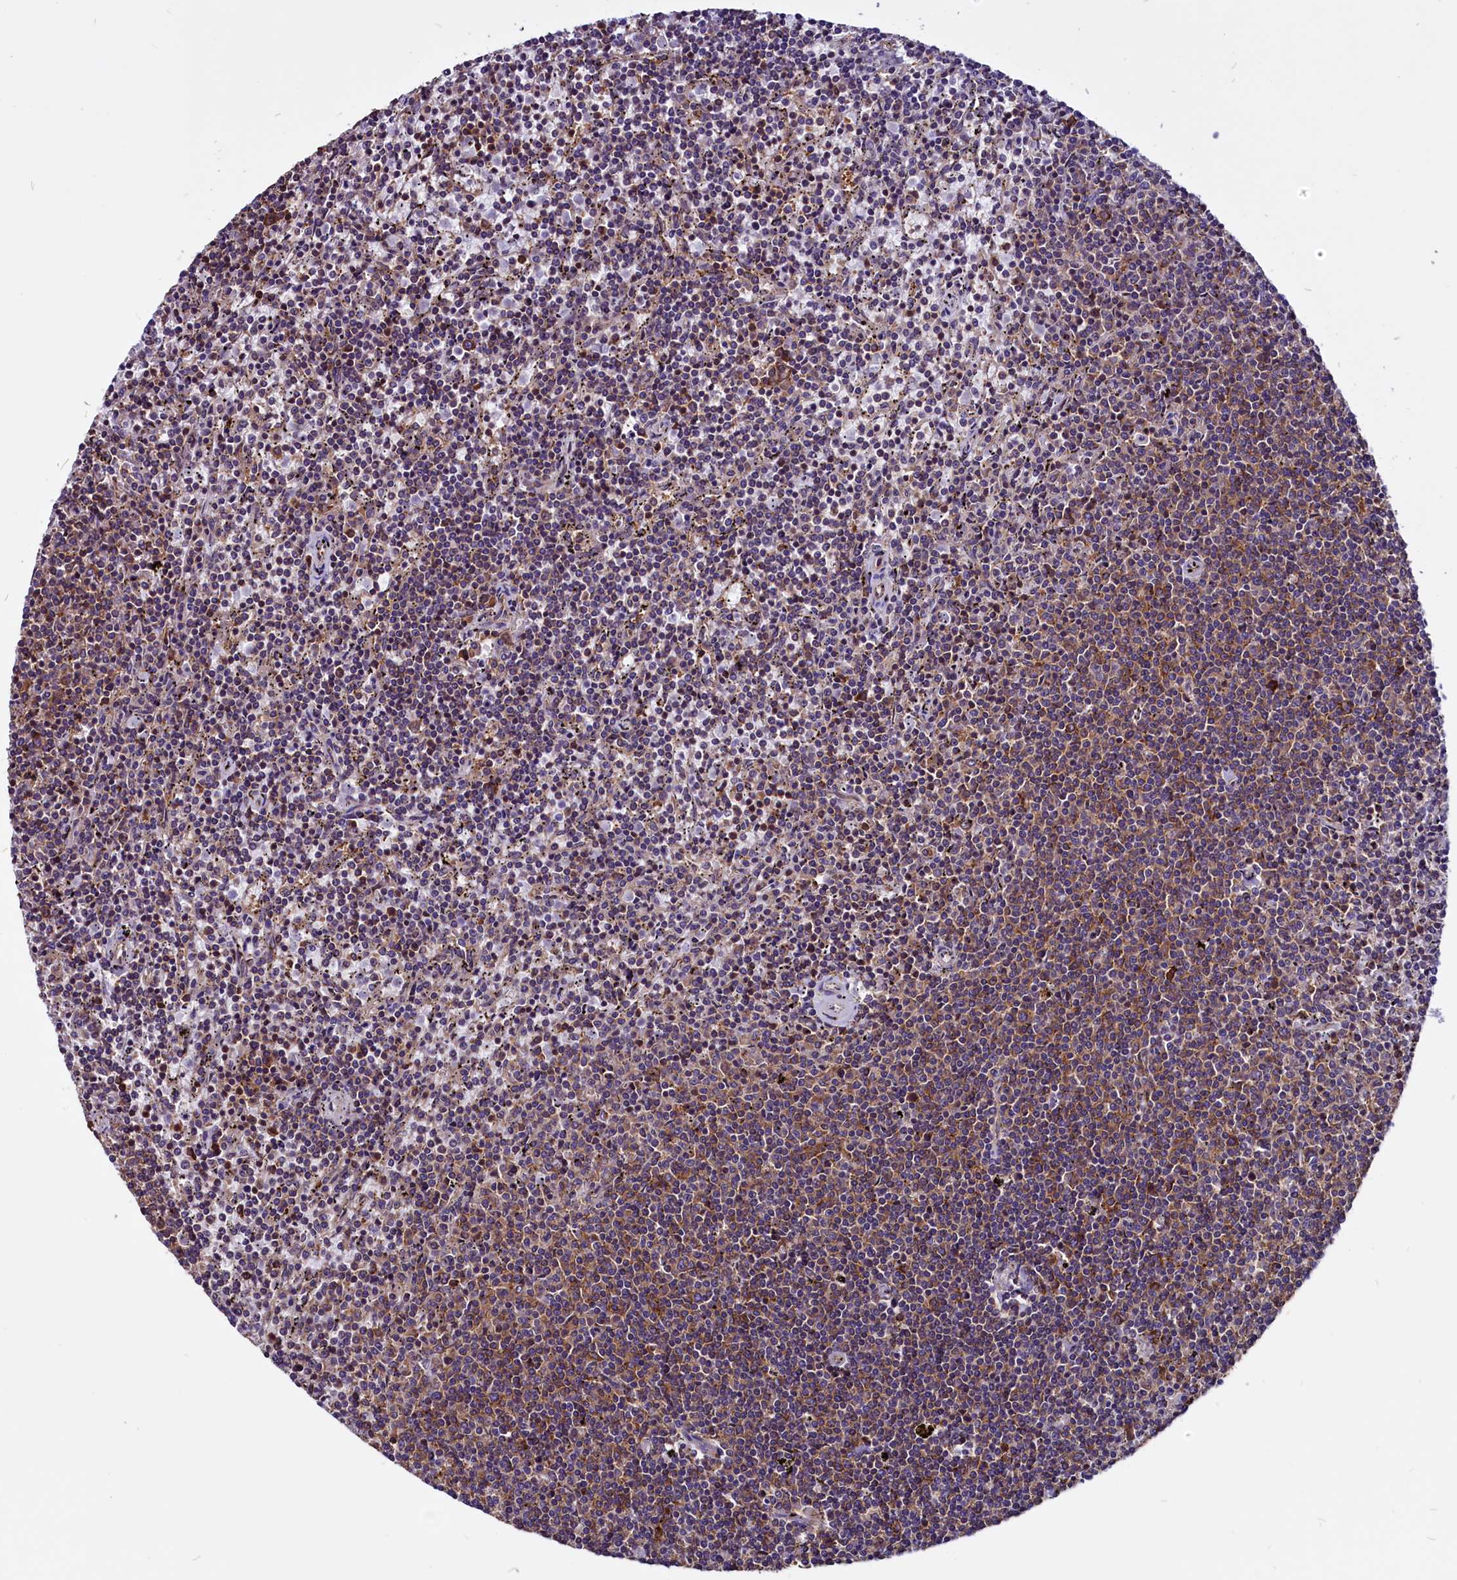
{"staining": {"intensity": "moderate", "quantity": "25%-75%", "location": "cytoplasmic/membranous"}, "tissue": "lymphoma", "cell_type": "Tumor cells", "image_type": "cancer", "snomed": [{"axis": "morphology", "description": "Malignant lymphoma, non-Hodgkin's type, Low grade"}, {"axis": "topography", "description": "Spleen"}], "caption": "A medium amount of moderate cytoplasmic/membranous staining is seen in about 25%-75% of tumor cells in lymphoma tissue. The protein of interest is stained brown, and the nuclei are stained in blue (DAB IHC with brightfield microscopy, high magnification).", "gene": "EIF3G", "patient": {"sex": "female", "age": 50}}